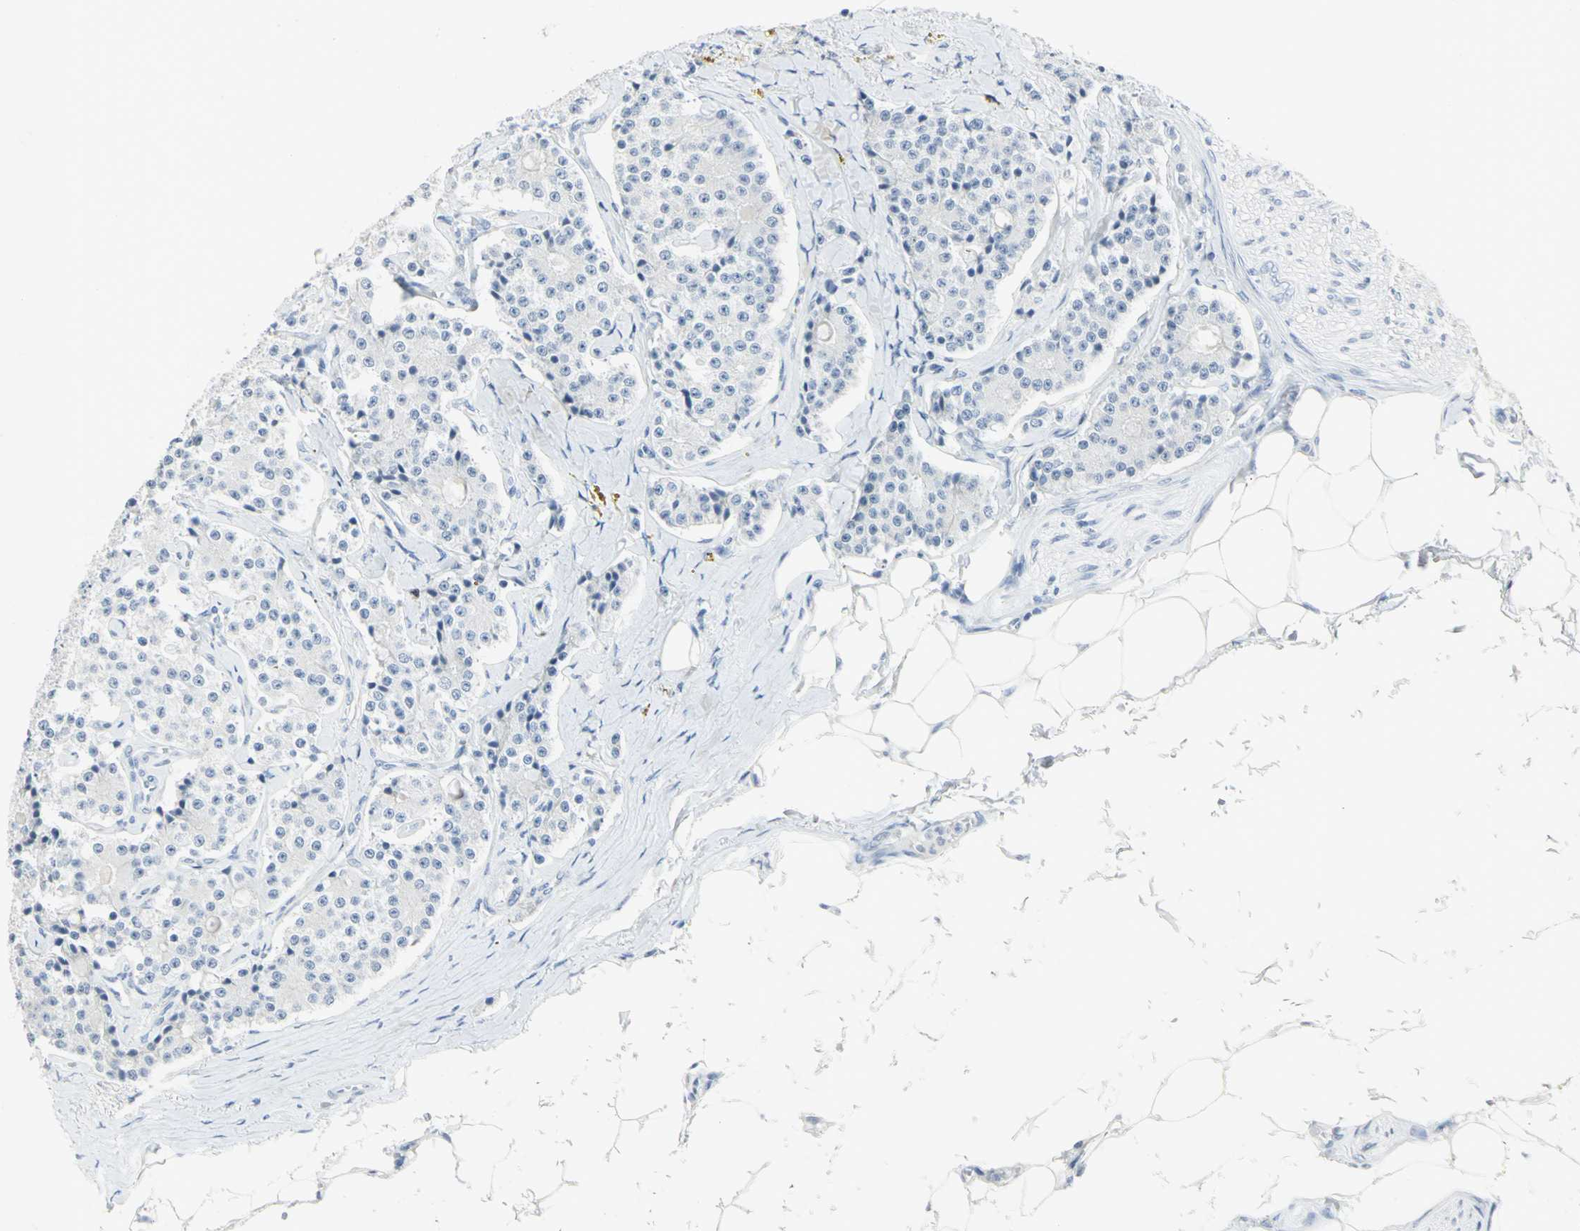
{"staining": {"intensity": "negative", "quantity": "none", "location": "none"}, "tissue": "carcinoid", "cell_type": "Tumor cells", "image_type": "cancer", "snomed": [{"axis": "morphology", "description": "Carcinoid, malignant, NOS"}, {"axis": "topography", "description": "Colon"}], "caption": "DAB (3,3'-diaminobenzidine) immunohistochemical staining of human carcinoid displays no significant expression in tumor cells.", "gene": "HELLS", "patient": {"sex": "female", "age": 61}}